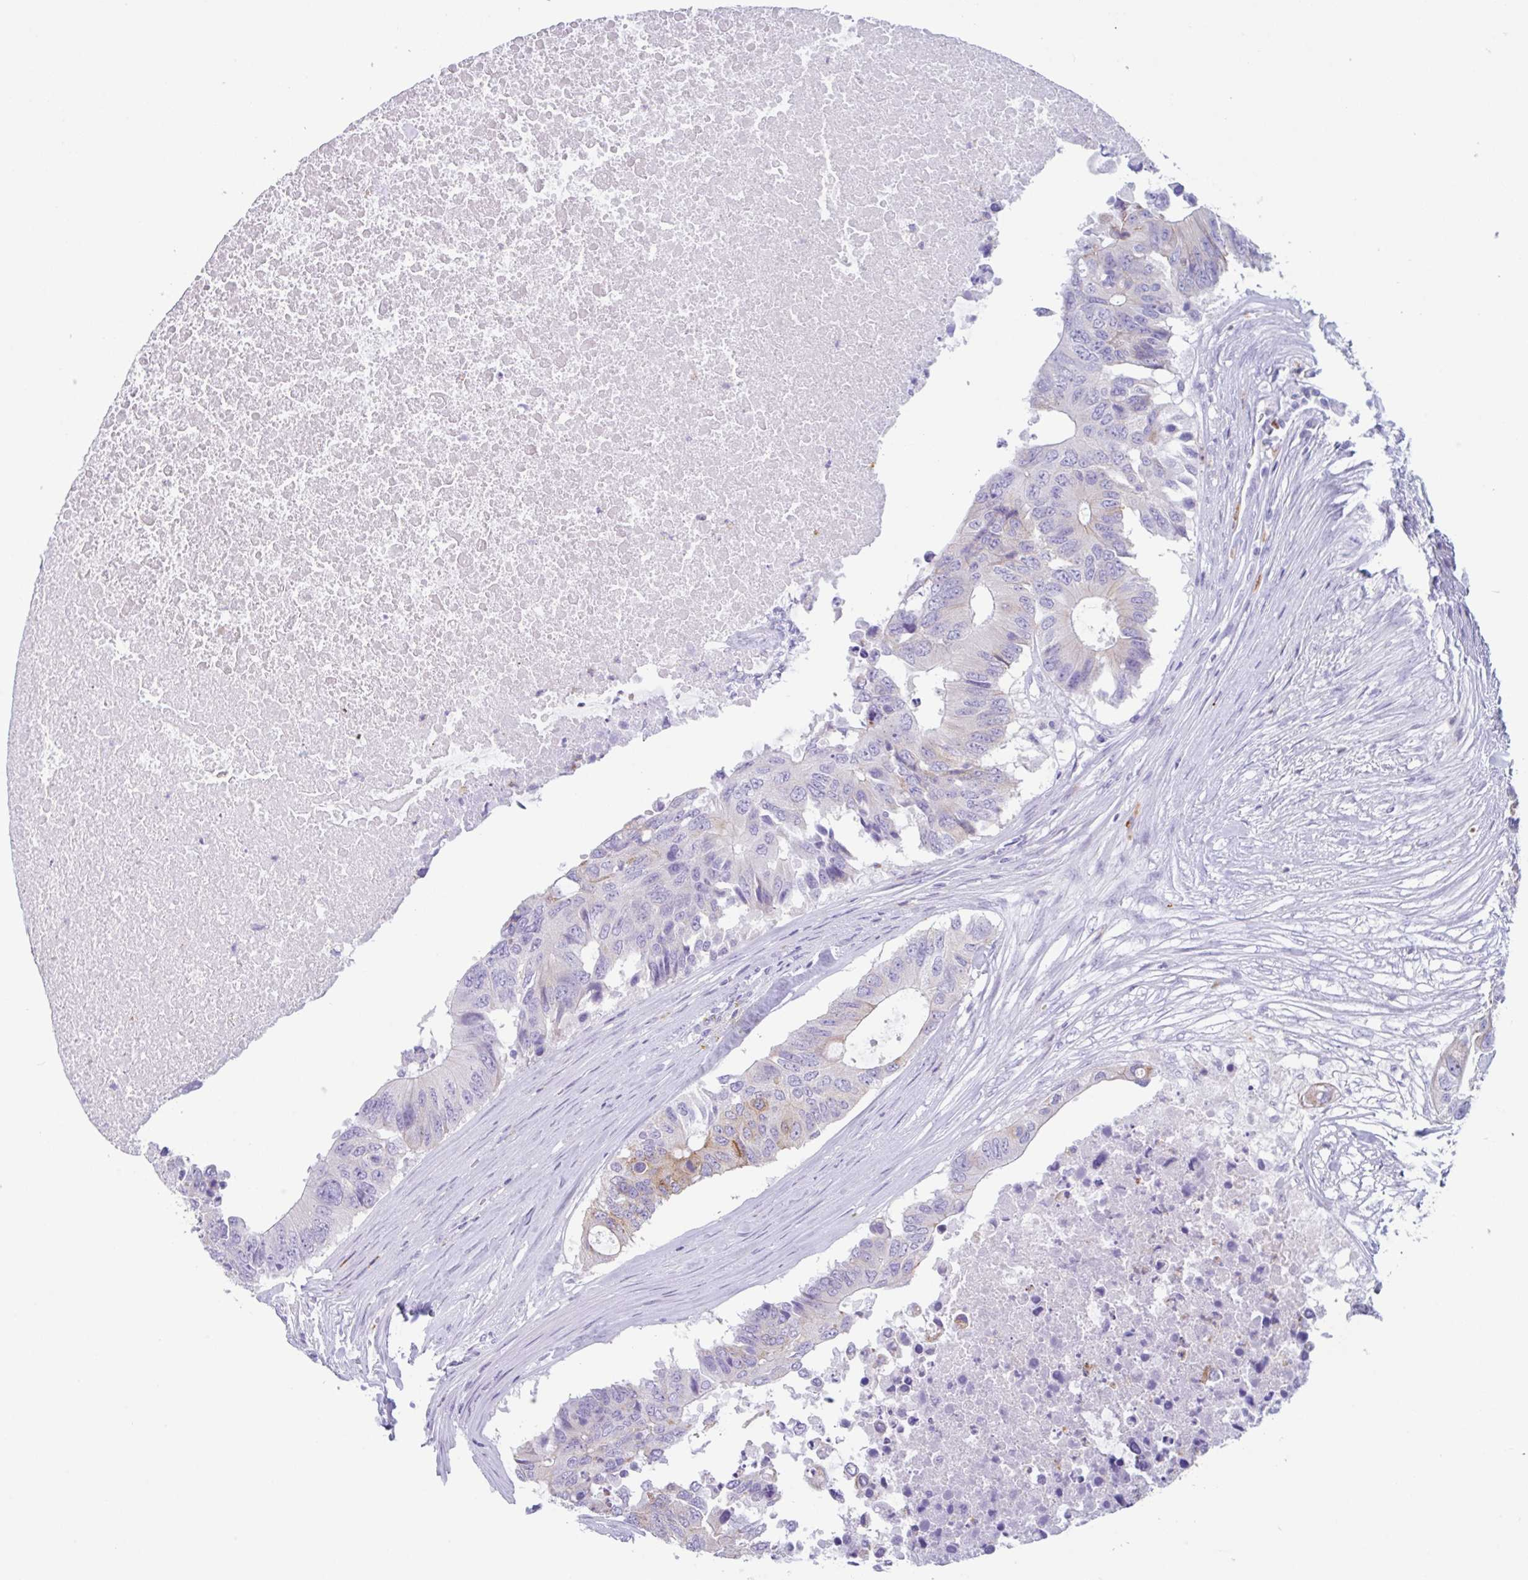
{"staining": {"intensity": "weak", "quantity": "<25%", "location": "cytoplasmic/membranous"}, "tissue": "colorectal cancer", "cell_type": "Tumor cells", "image_type": "cancer", "snomed": [{"axis": "morphology", "description": "Adenocarcinoma, NOS"}, {"axis": "topography", "description": "Colon"}], "caption": "Immunohistochemistry of human adenocarcinoma (colorectal) exhibits no positivity in tumor cells. The staining was performed using DAB to visualize the protein expression in brown, while the nuclei were stained in blue with hematoxylin (Magnification: 20x).", "gene": "DTWD2", "patient": {"sex": "male", "age": 71}}